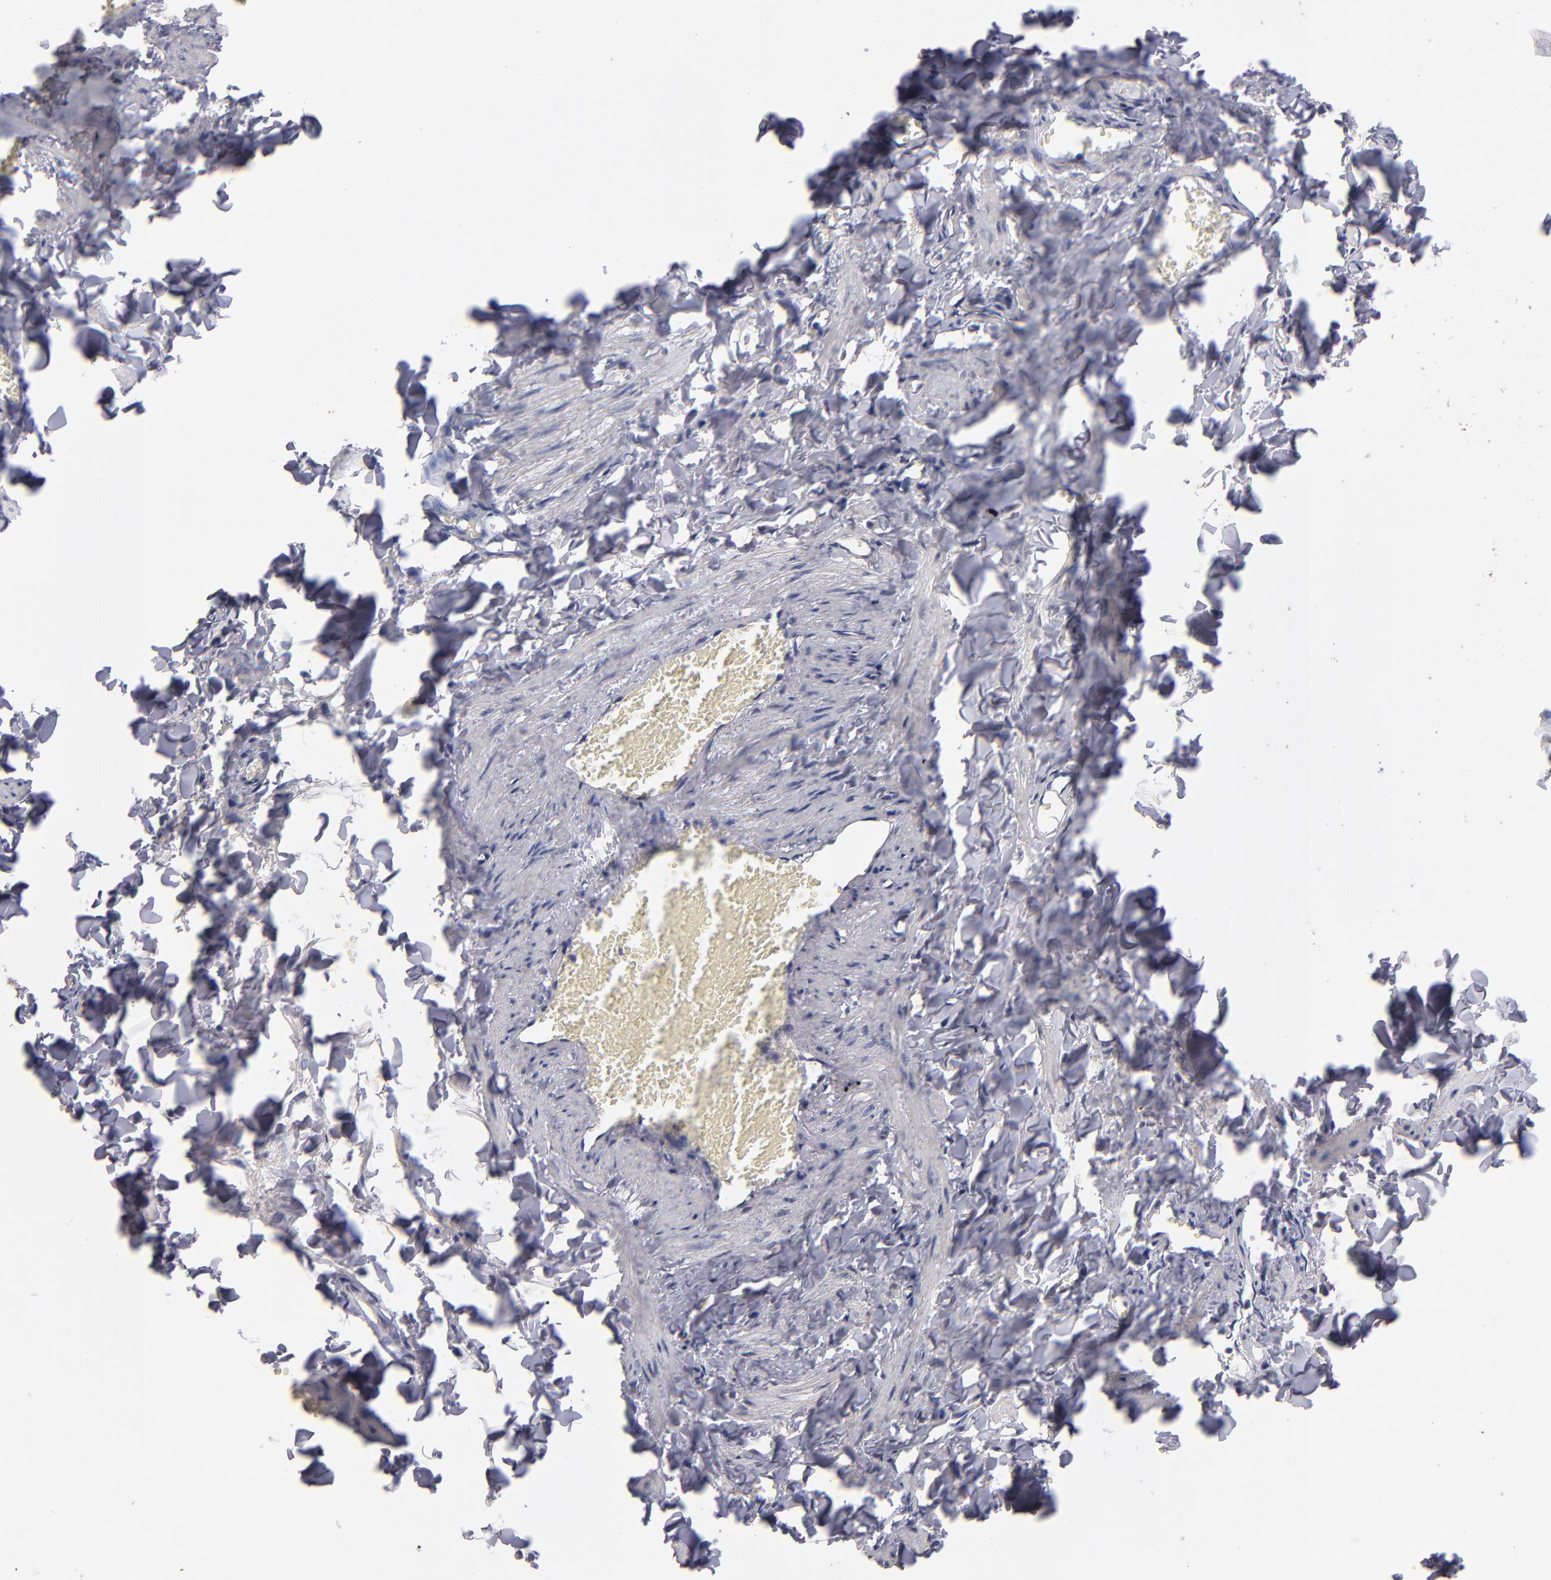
{"staining": {"intensity": "negative", "quantity": "none", "location": "none"}, "tissue": "adipose tissue", "cell_type": "Adipocytes", "image_type": "normal", "snomed": [{"axis": "morphology", "description": "Normal tissue, NOS"}, {"axis": "topography", "description": "Vascular tissue"}], "caption": "Immunohistochemistry (IHC) micrograph of normal adipose tissue stained for a protein (brown), which displays no staining in adipocytes. The staining was performed using DAB to visualize the protein expression in brown, while the nuclei were stained in blue with hematoxylin (Magnification: 20x).", "gene": "NF2", "patient": {"sex": "male", "age": 41}}